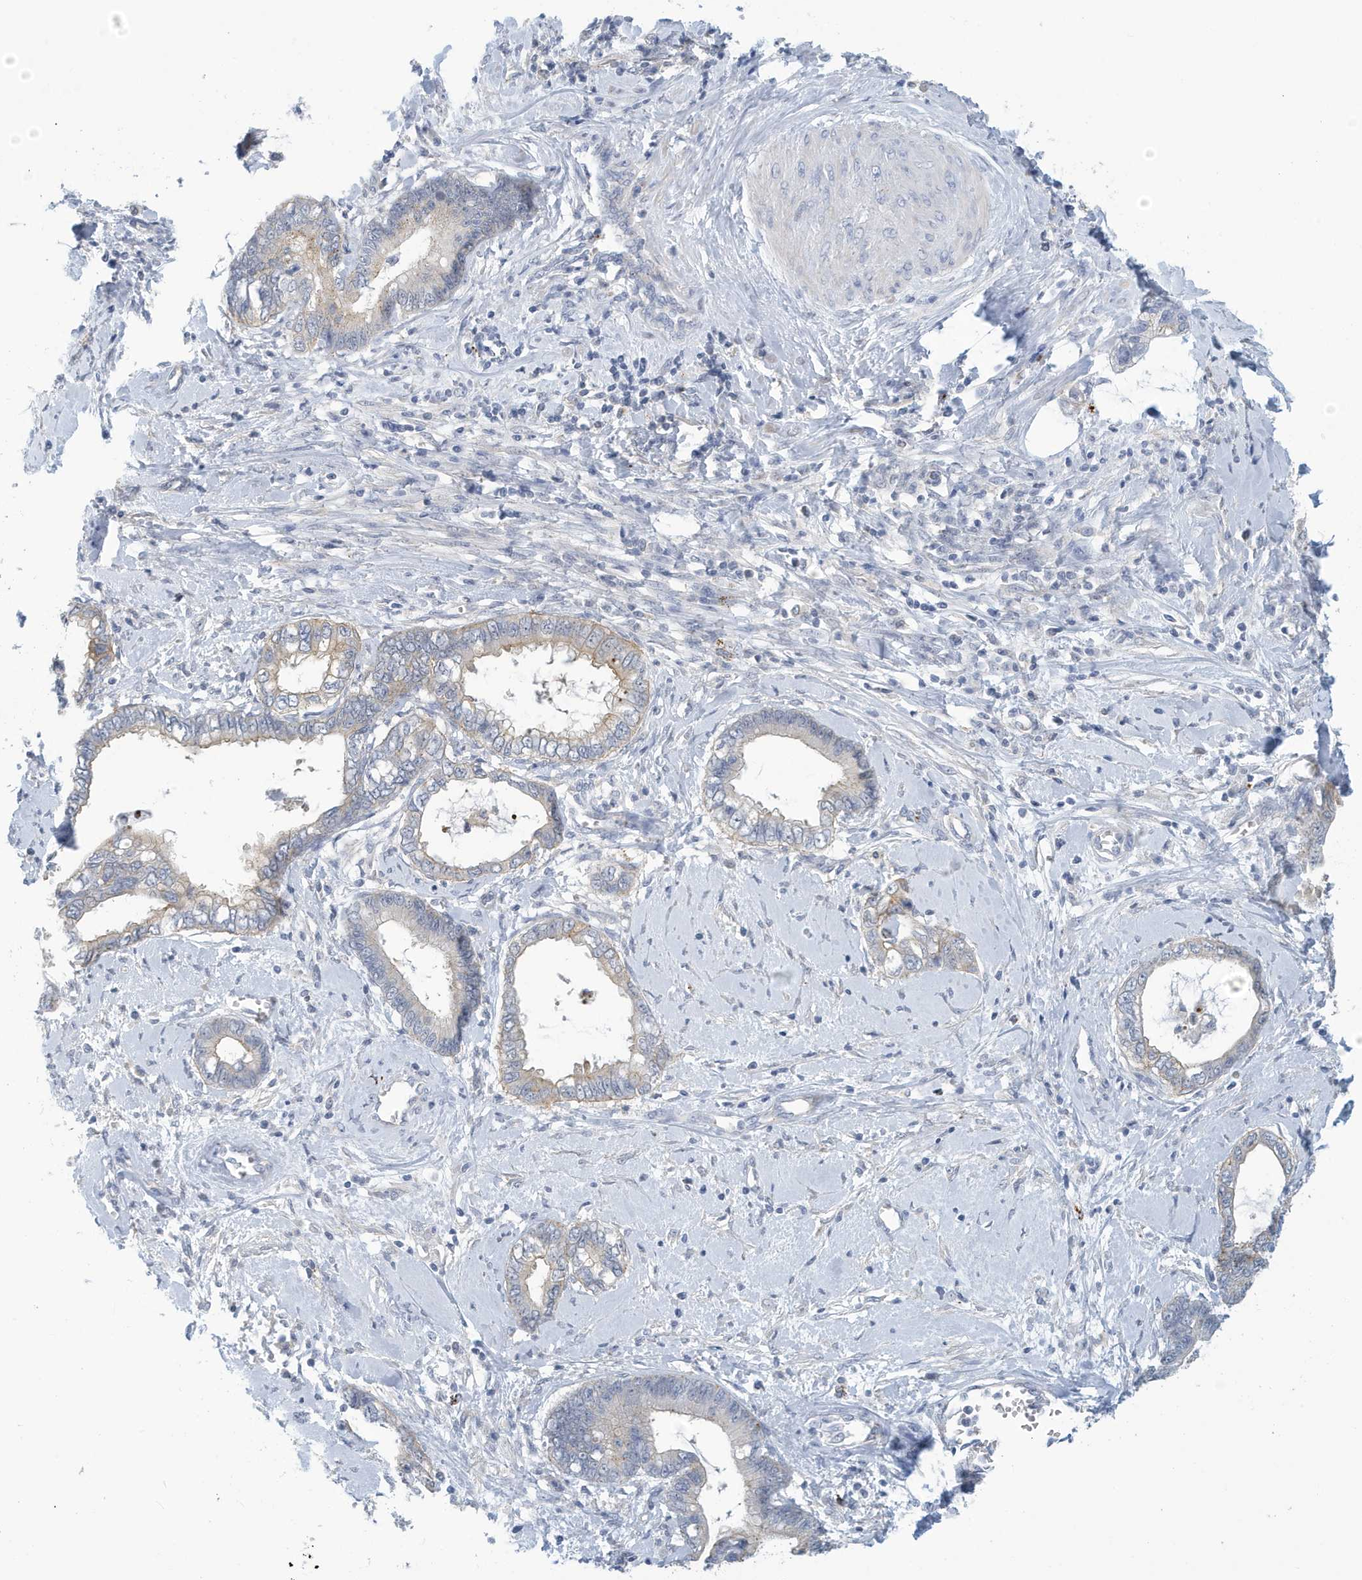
{"staining": {"intensity": "weak", "quantity": "<25%", "location": "cytoplasmic/membranous"}, "tissue": "cervical cancer", "cell_type": "Tumor cells", "image_type": "cancer", "snomed": [{"axis": "morphology", "description": "Adenocarcinoma, NOS"}, {"axis": "topography", "description": "Cervix"}], "caption": "Tumor cells are negative for protein expression in human cervical cancer (adenocarcinoma).", "gene": "VTA1", "patient": {"sex": "female", "age": 44}}